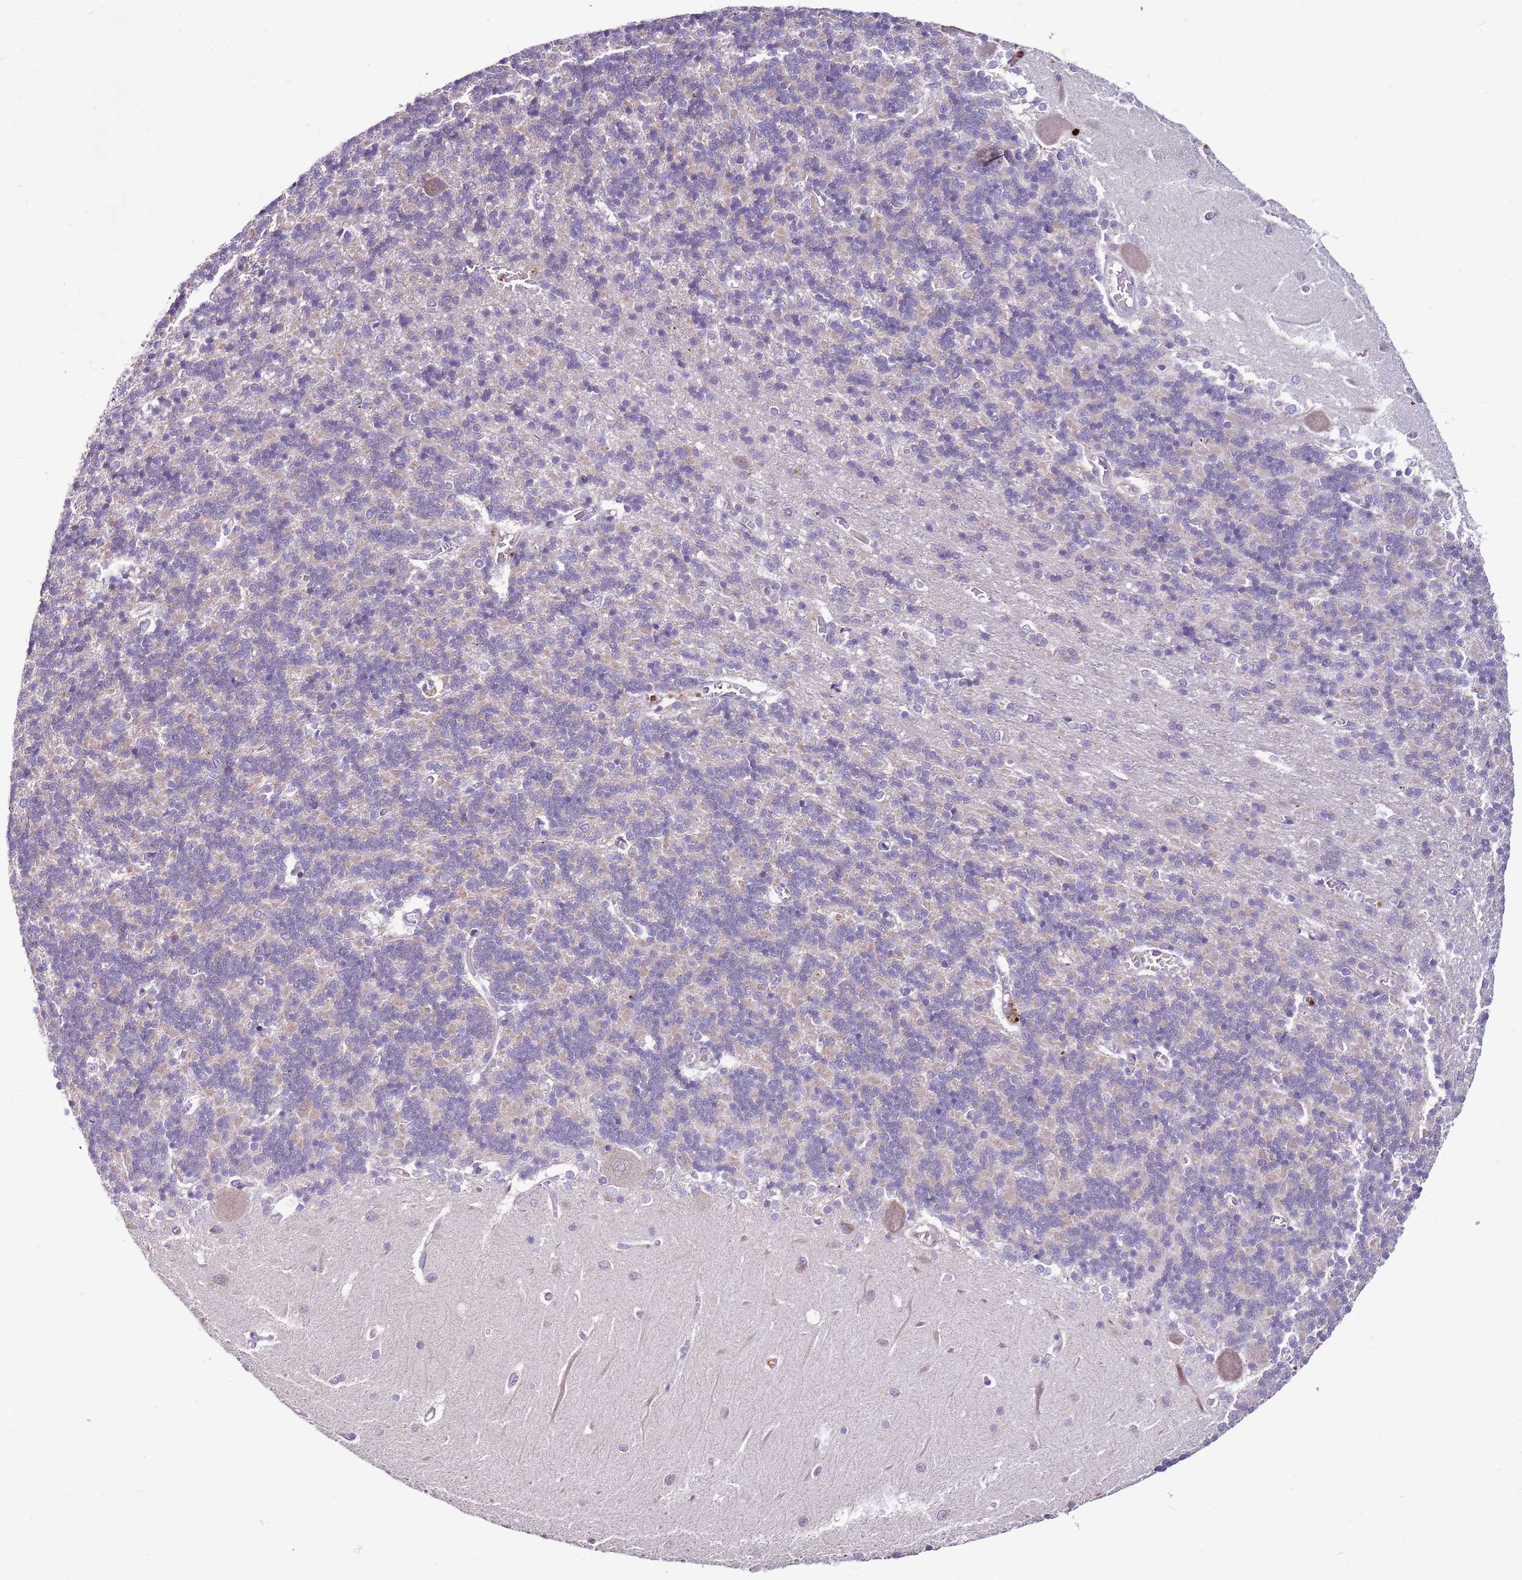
{"staining": {"intensity": "negative", "quantity": "none", "location": "none"}, "tissue": "cerebellum", "cell_type": "Cells in granular layer", "image_type": "normal", "snomed": [{"axis": "morphology", "description": "Normal tissue, NOS"}, {"axis": "topography", "description": "Cerebellum"}], "caption": "This image is of unremarkable cerebellum stained with immunohistochemistry to label a protein in brown with the nuclei are counter-stained blue. There is no staining in cells in granular layer. (Stains: DAB (3,3'-diaminobenzidine) IHC with hematoxylin counter stain, Microscopy: brightfield microscopy at high magnification).", "gene": "ZSWIM1", "patient": {"sex": "male", "age": 37}}